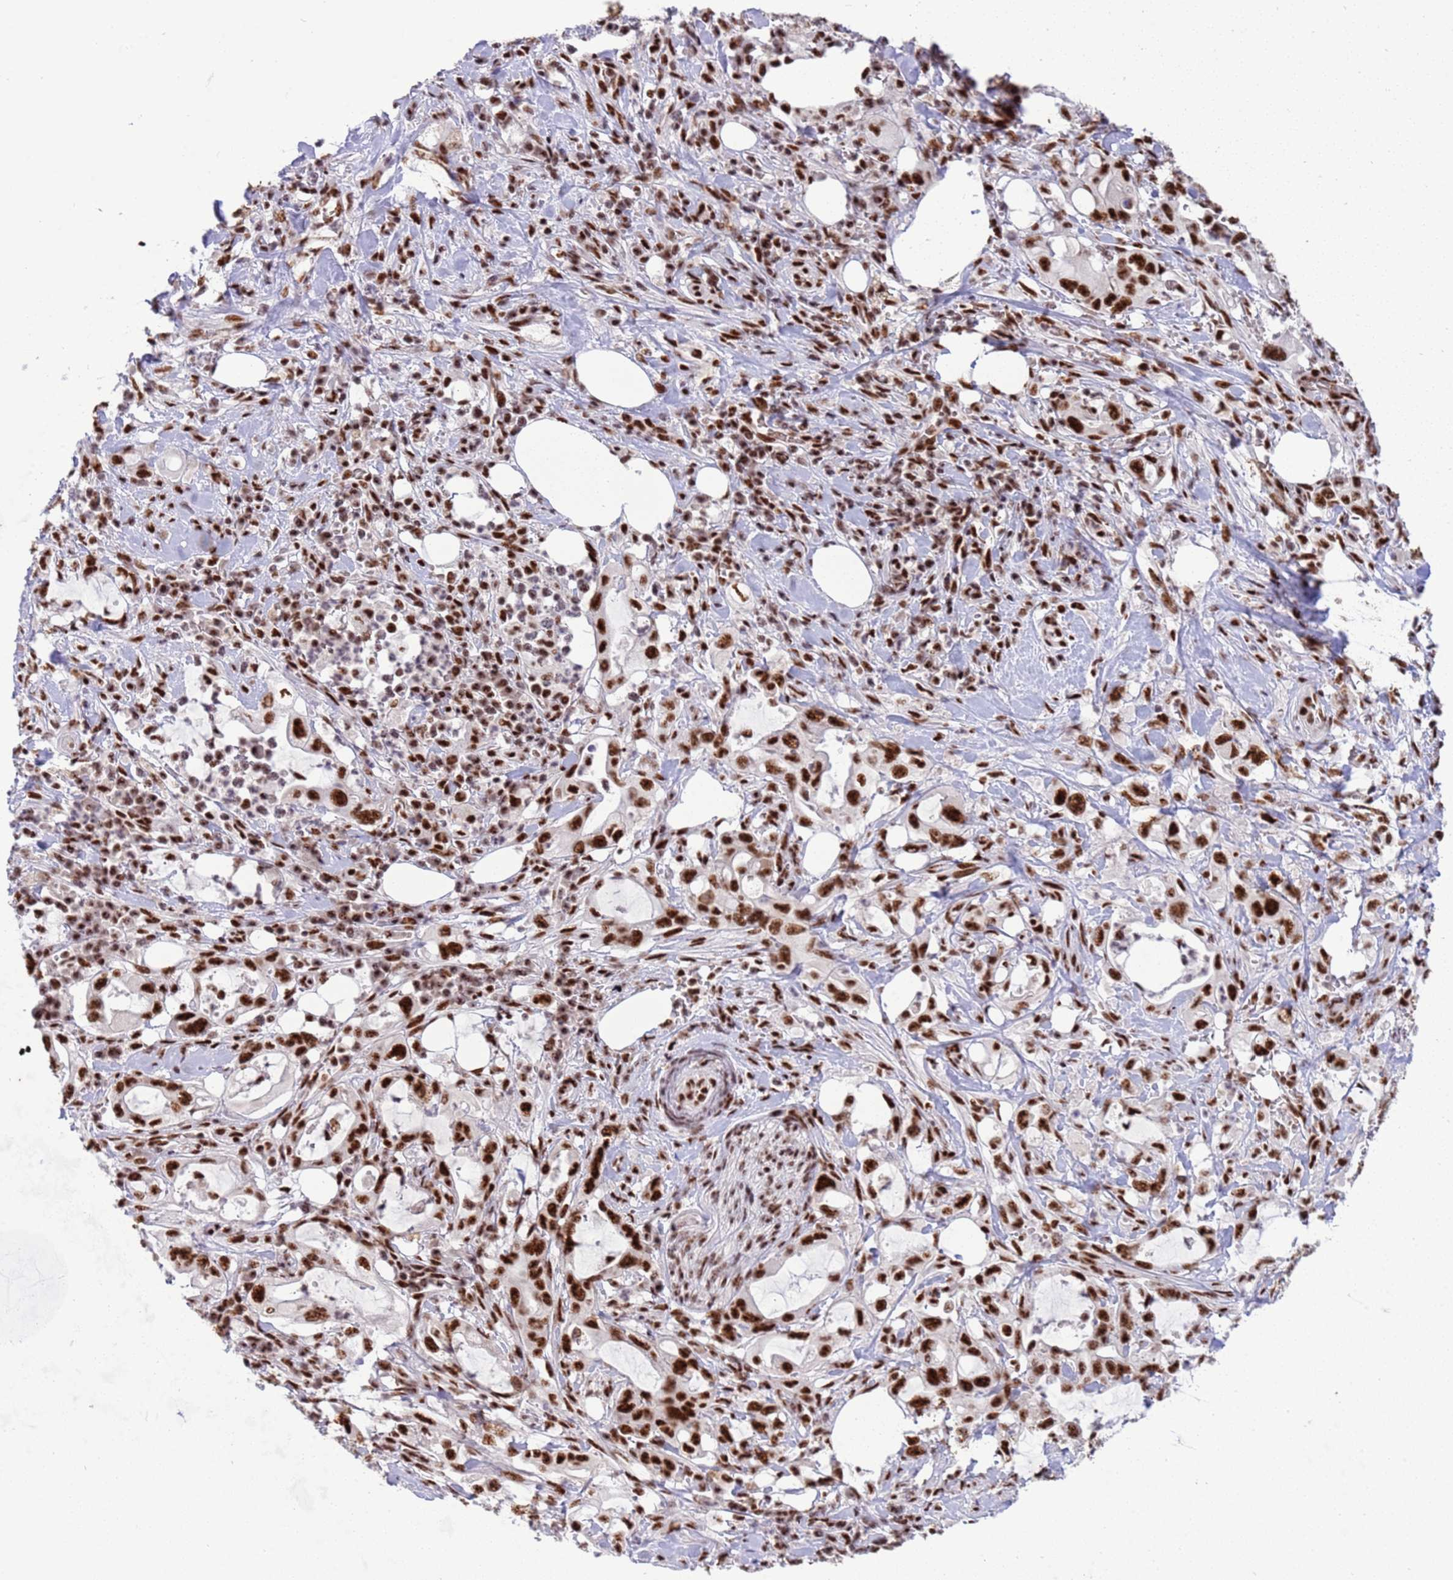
{"staining": {"intensity": "strong", "quantity": ">75%", "location": "nuclear"}, "tissue": "pancreatic cancer", "cell_type": "Tumor cells", "image_type": "cancer", "snomed": [{"axis": "morphology", "description": "Adenocarcinoma, NOS"}, {"axis": "topography", "description": "Pancreas"}], "caption": "Protein analysis of pancreatic cancer tissue exhibits strong nuclear positivity in about >75% of tumor cells.", "gene": "THOC2", "patient": {"sex": "female", "age": 61}}